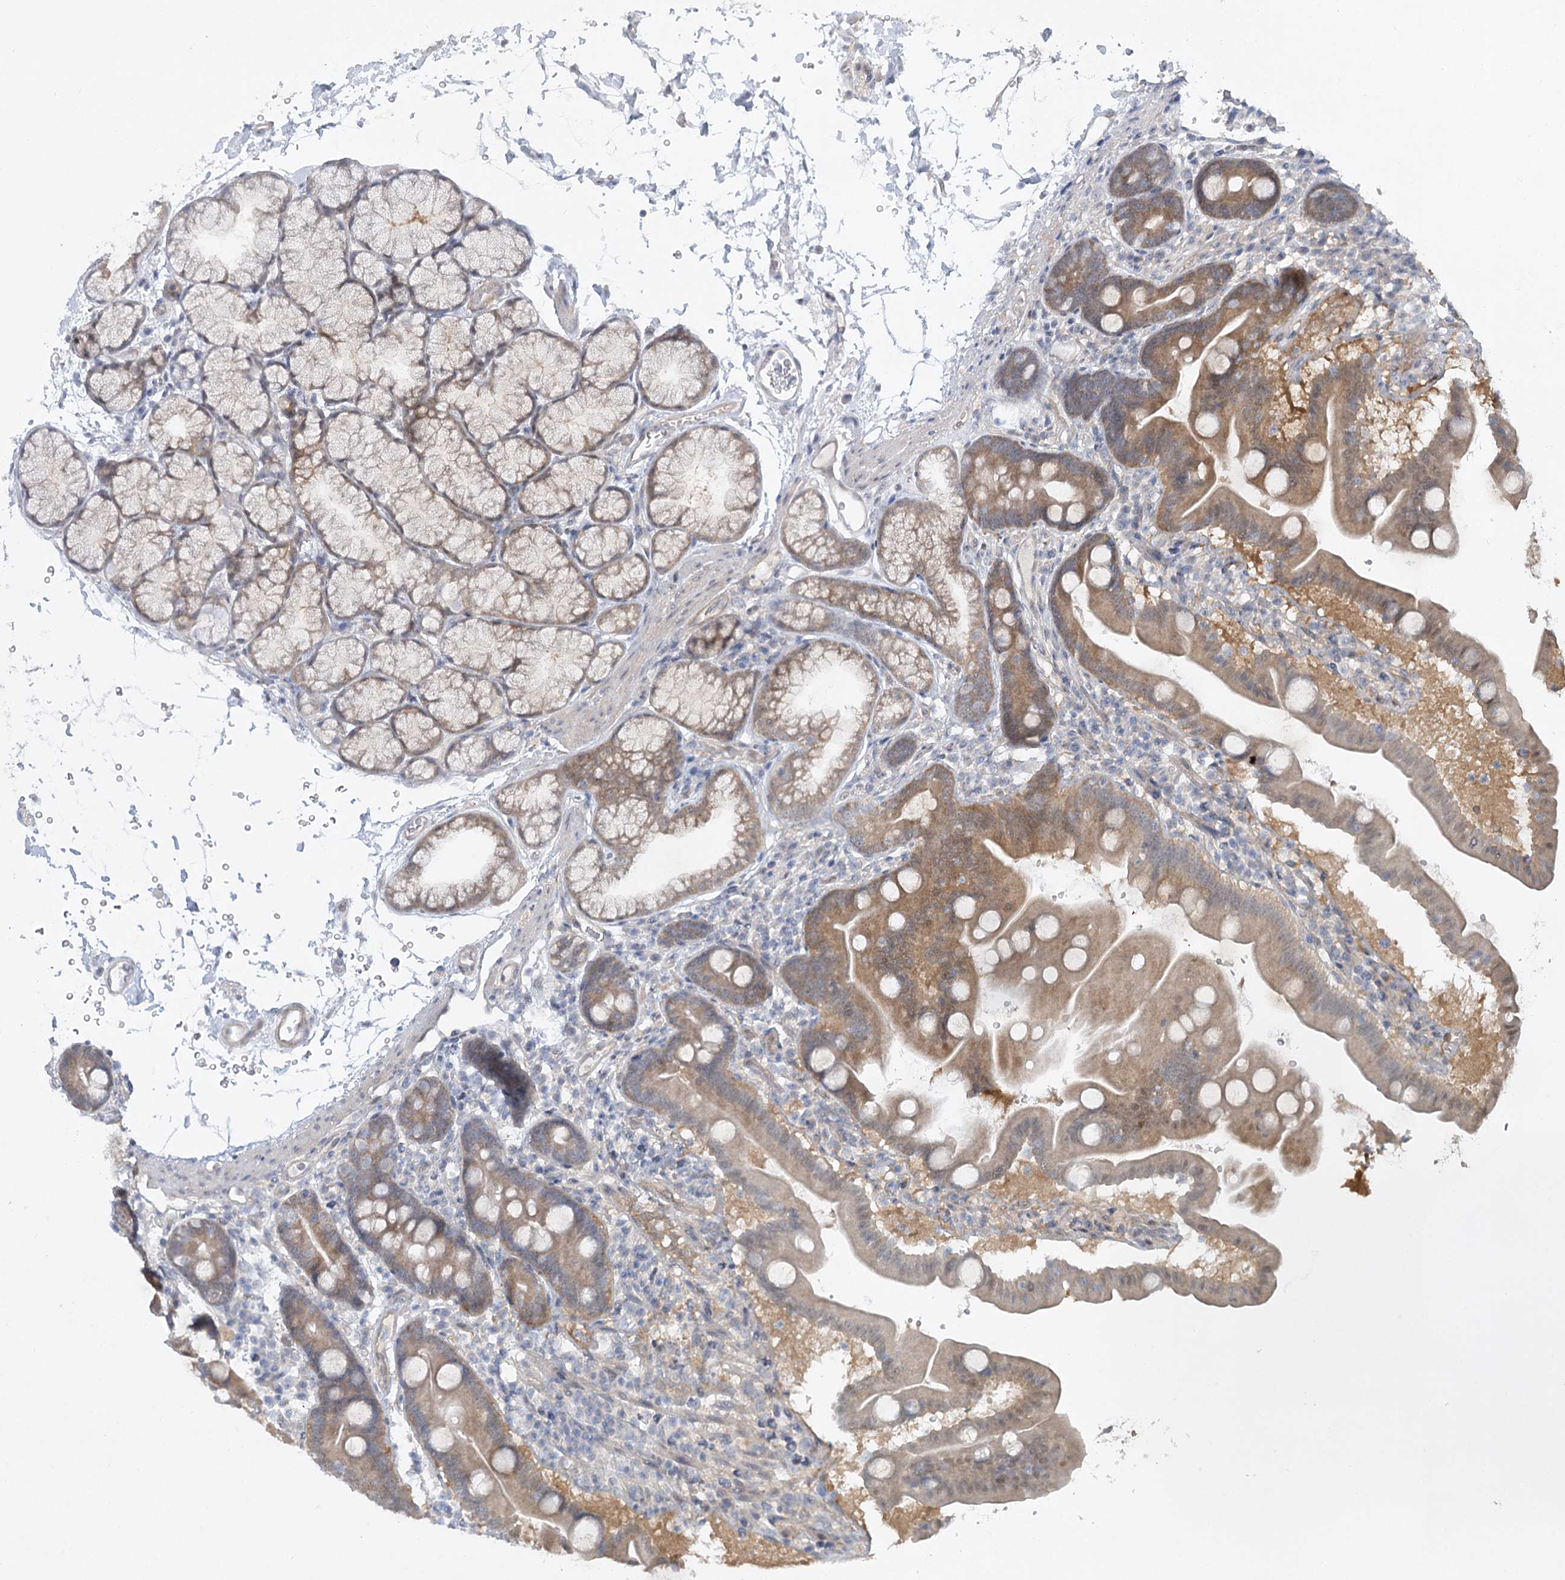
{"staining": {"intensity": "moderate", "quantity": "<25%", "location": "cytoplasmic/membranous"}, "tissue": "duodenum", "cell_type": "Glandular cells", "image_type": "normal", "snomed": [{"axis": "morphology", "description": "Normal tissue, NOS"}, {"axis": "topography", "description": "Duodenum"}], "caption": "A brown stain highlights moderate cytoplasmic/membranous expression of a protein in glandular cells of unremarkable duodenum. The protein is stained brown, and the nuclei are stained in blue (DAB IHC with brightfield microscopy, high magnification).", "gene": "AAMDC", "patient": {"sex": "male", "age": 54}}